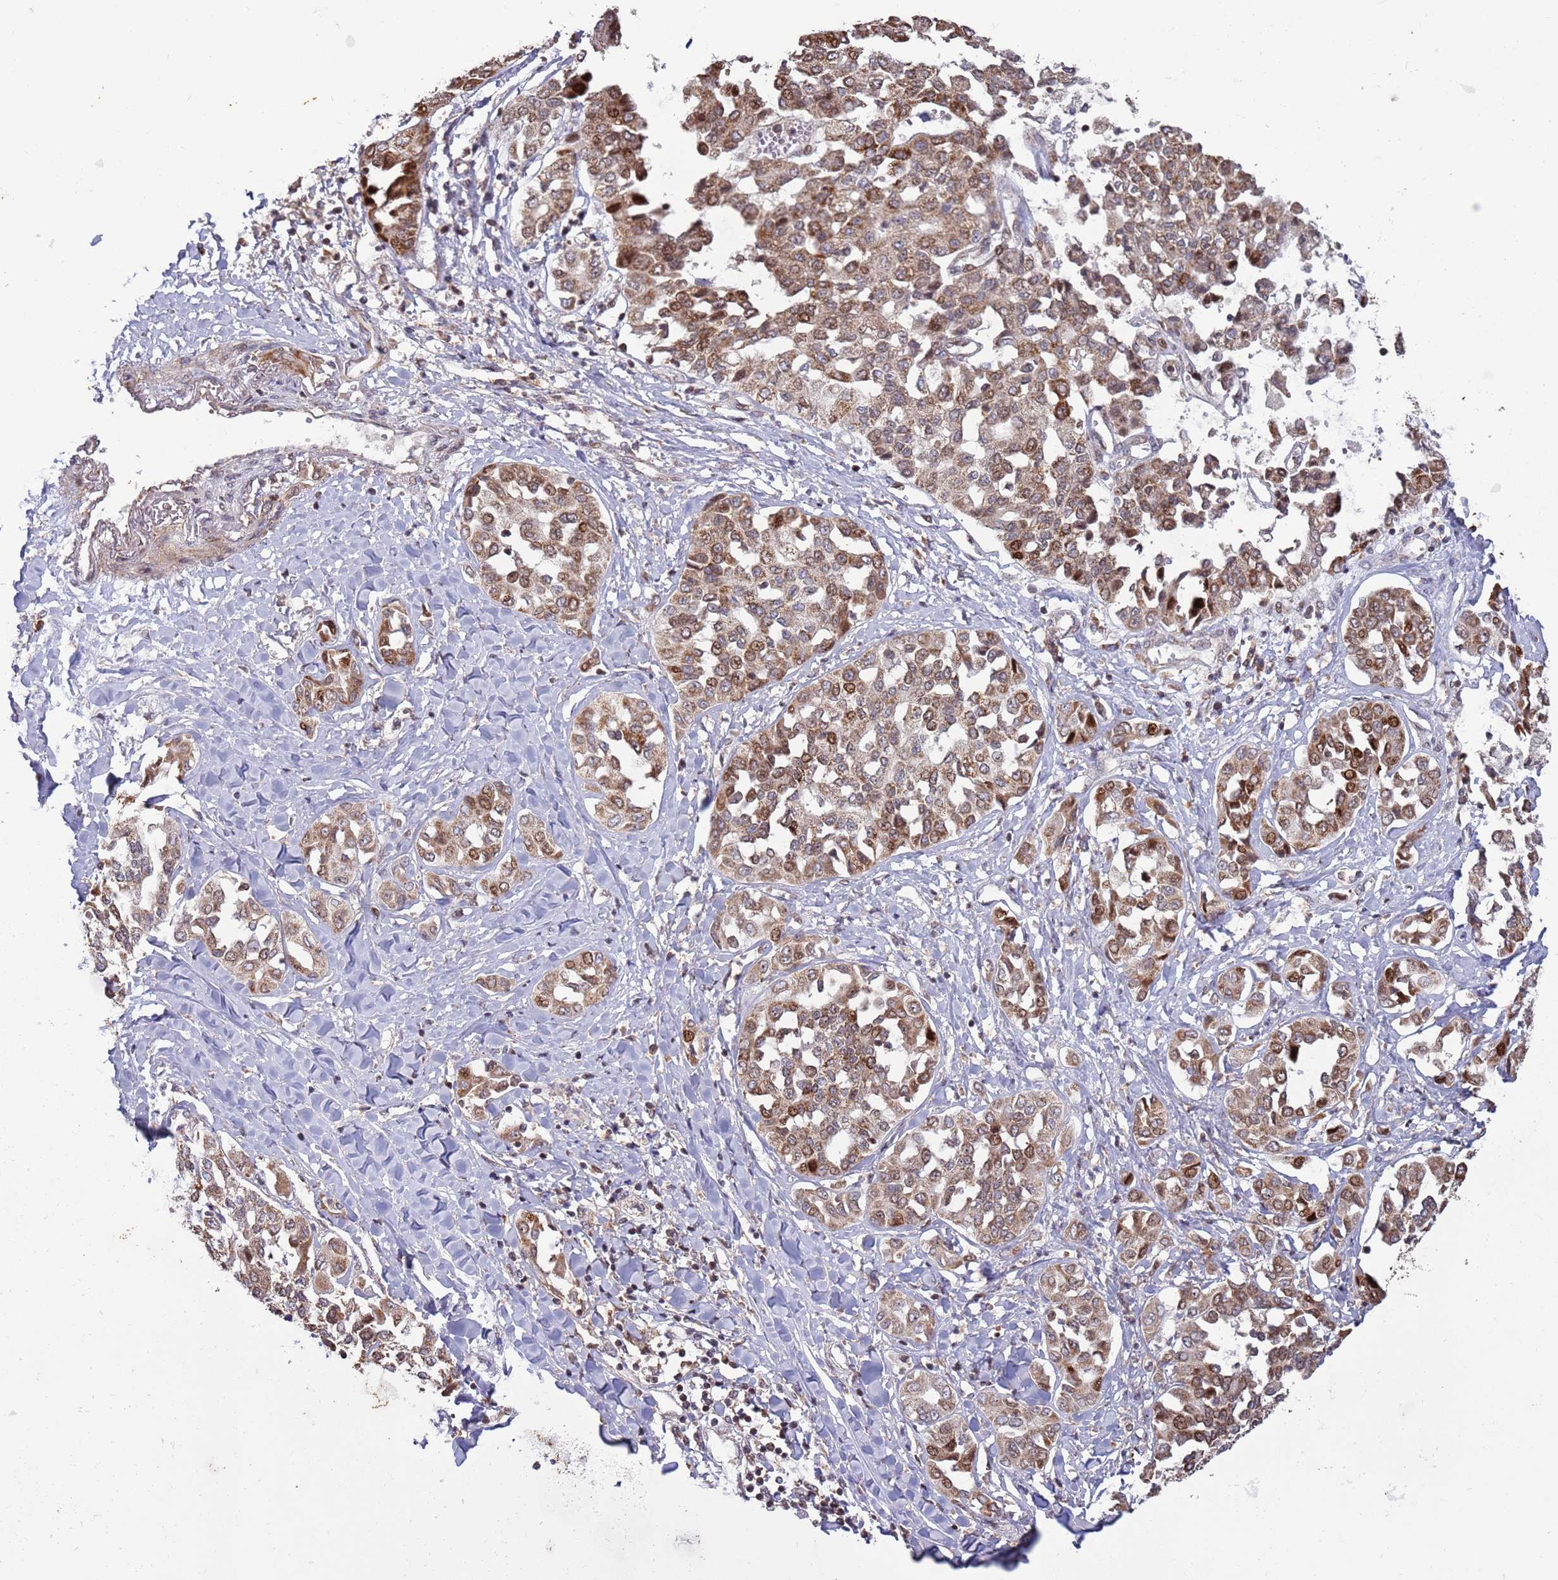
{"staining": {"intensity": "moderate", "quantity": ">75%", "location": "cytoplasmic/membranous,nuclear"}, "tissue": "liver cancer", "cell_type": "Tumor cells", "image_type": "cancer", "snomed": [{"axis": "morphology", "description": "Cholangiocarcinoma"}, {"axis": "topography", "description": "Liver"}], "caption": "This is an image of IHC staining of liver cancer (cholangiocarcinoma), which shows moderate positivity in the cytoplasmic/membranous and nuclear of tumor cells.", "gene": "RCOR2", "patient": {"sex": "female", "age": 77}}